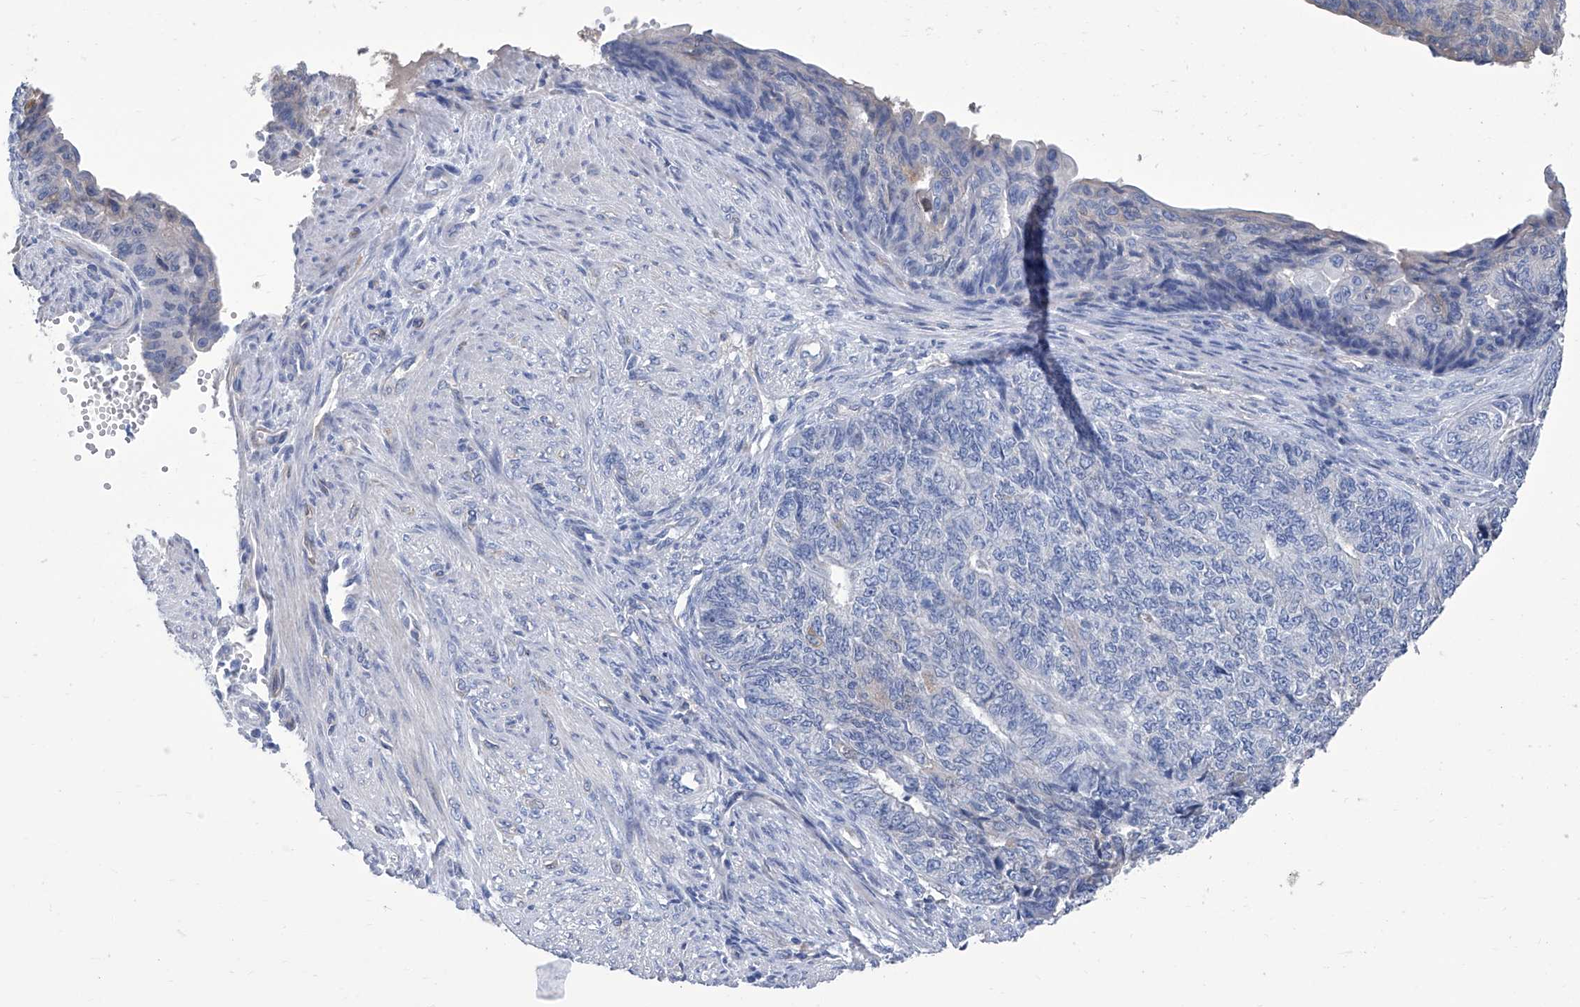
{"staining": {"intensity": "negative", "quantity": "none", "location": "none"}, "tissue": "endometrial cancer", "cell_type": "Tumor cells", "image_type": "cancer", "snomed": [{"axis": "morphology", "description": "Adenocarcinoma, NOS"}, {"axis": "topography", "description": "Endometrium"}], "caption": "DAB immunohistochemical staining of adenocarcinoma (endometrial) exhibits no significant expression in tumor cells.", "gene": "SMS", "patient": {"sex": "female", "age": 32}}